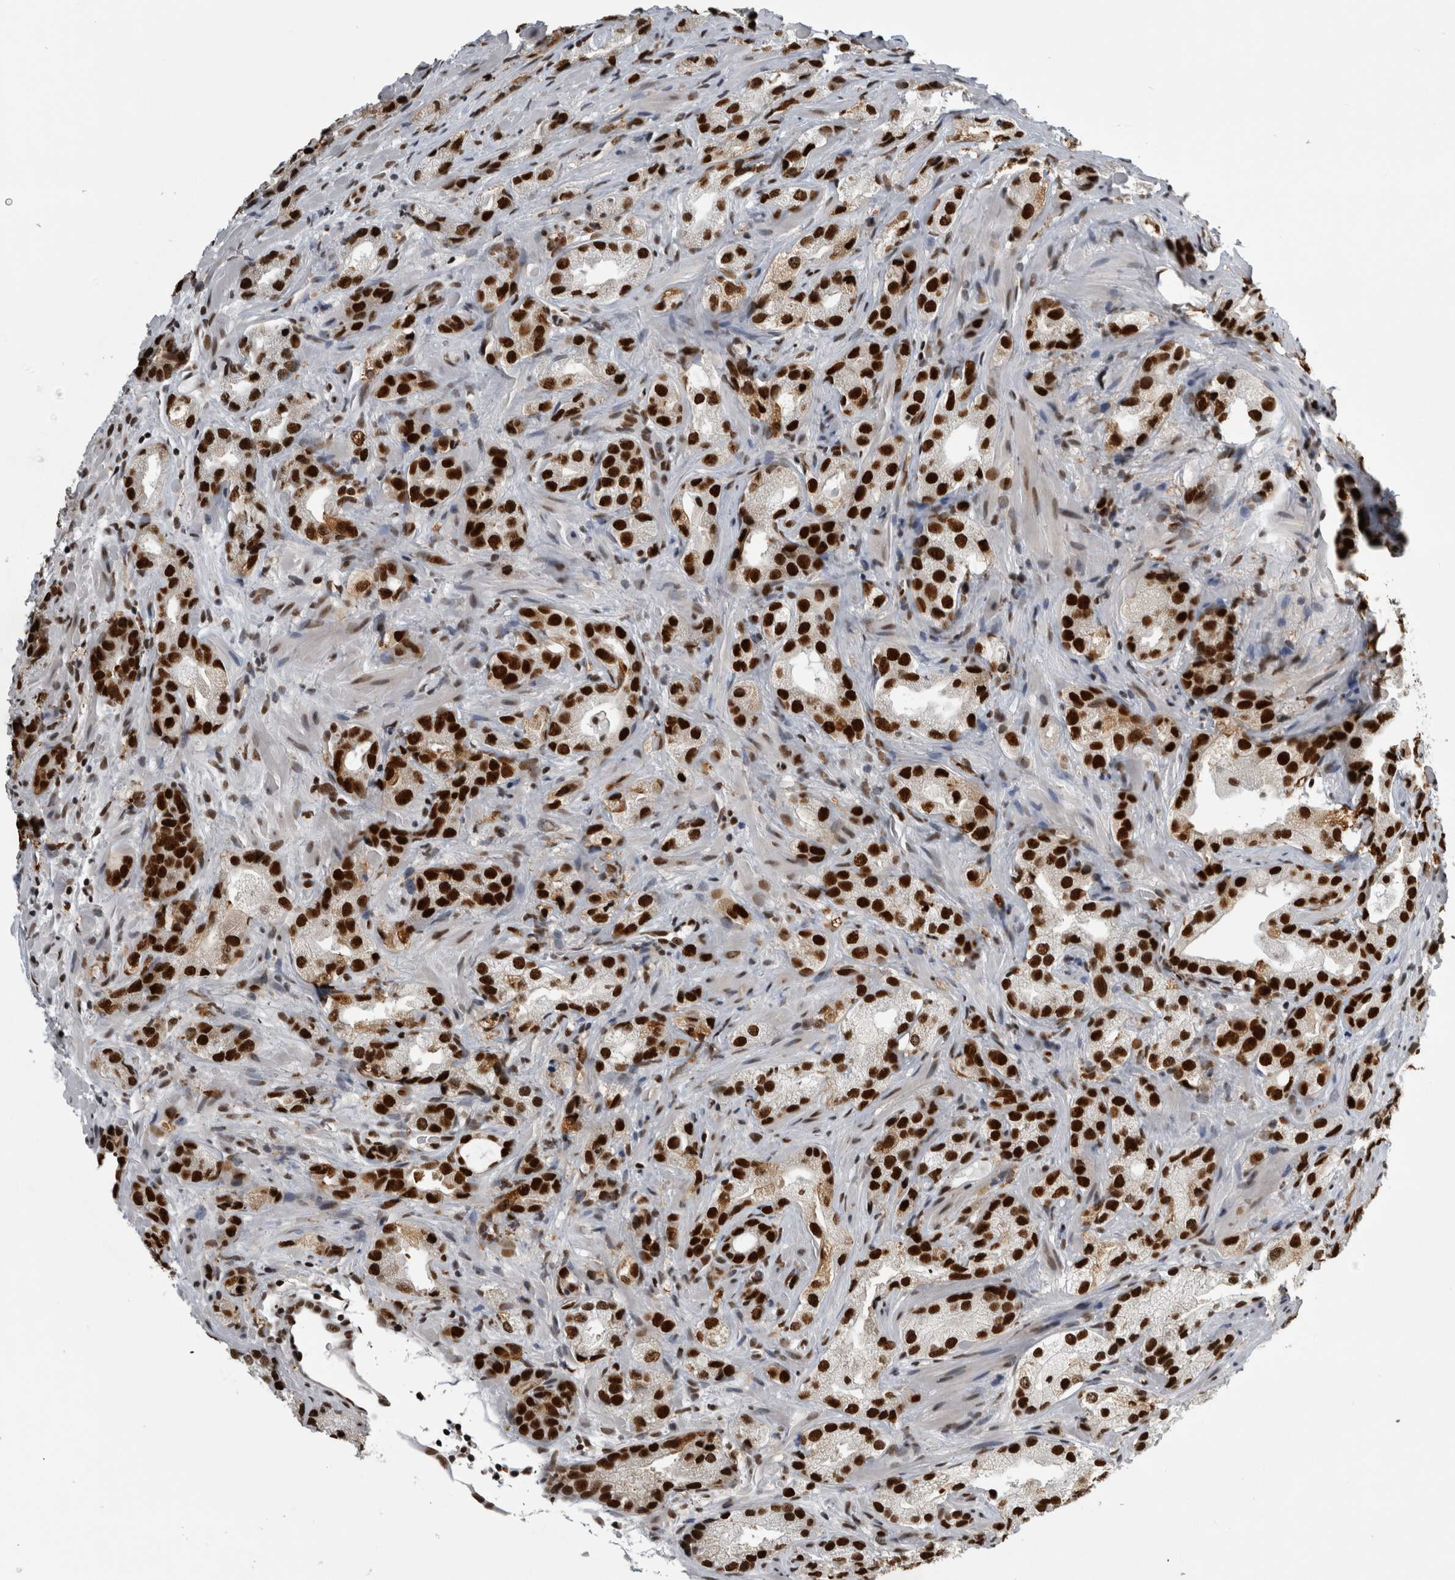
{"staining": {"intensity": "strong", "quantity": ">75%", "location": "nuclear"}, "tissue": "prostate cancer", "cell_type": "Tumor cells", "image_type": "cancer", "snomed": [{"axis": "morphology", "description": "Adenocarcinoma, High grade"}, {"axis": "topography", "description": "Prostate"}], "caption": "There is high levels of strong nuclear positivity in tumor cells of prostate cancer, as demonstrated by immunohistochemical staining (brown color).", "gene": "ZSCAN2", "patient": {"sex": "male", "age": 63}}